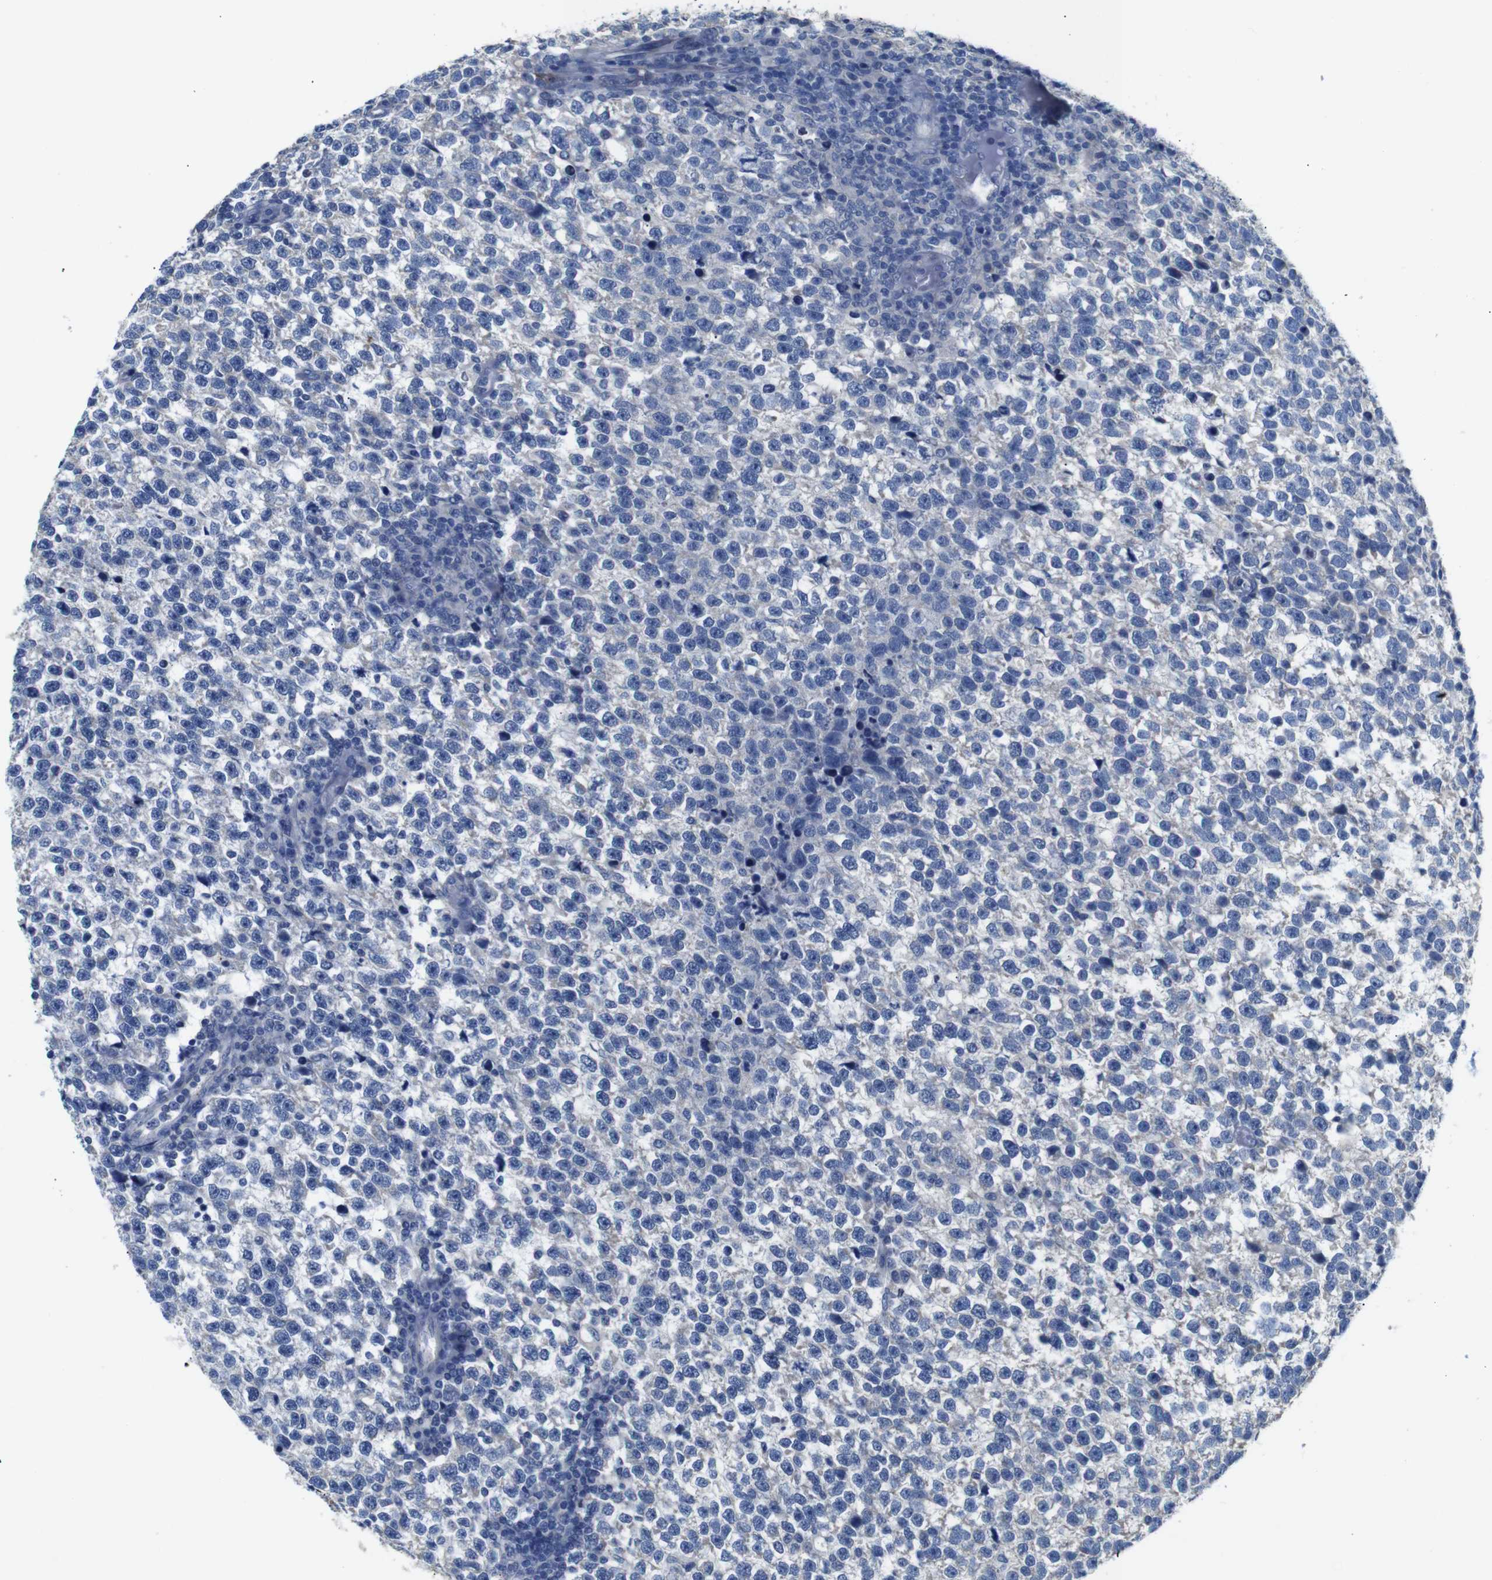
{"staining": {"intensity": "negative", "quantity": "none", "location": "none"}, "tissue": "testis cancer", "cell_type": "Tumor cells", "image_type": "cancer", "snomed": [{"axis": "morphology", "description": "Normal tissue, NOS"}, {"axis": "morphology", "description": "Seminoma, NOS"}, {"axis": "topography", "description": "Testis"}], "caption": "This photomicrograph is of testis cancer (seminoma) stained with immunohistochemistry (IHC) to label a protein in brown with the nuclei are counter-stained blue. There is no positivity in tumor cells.", "gene": "ALOX15", "patient": {"sex": "male", "age": 43}}